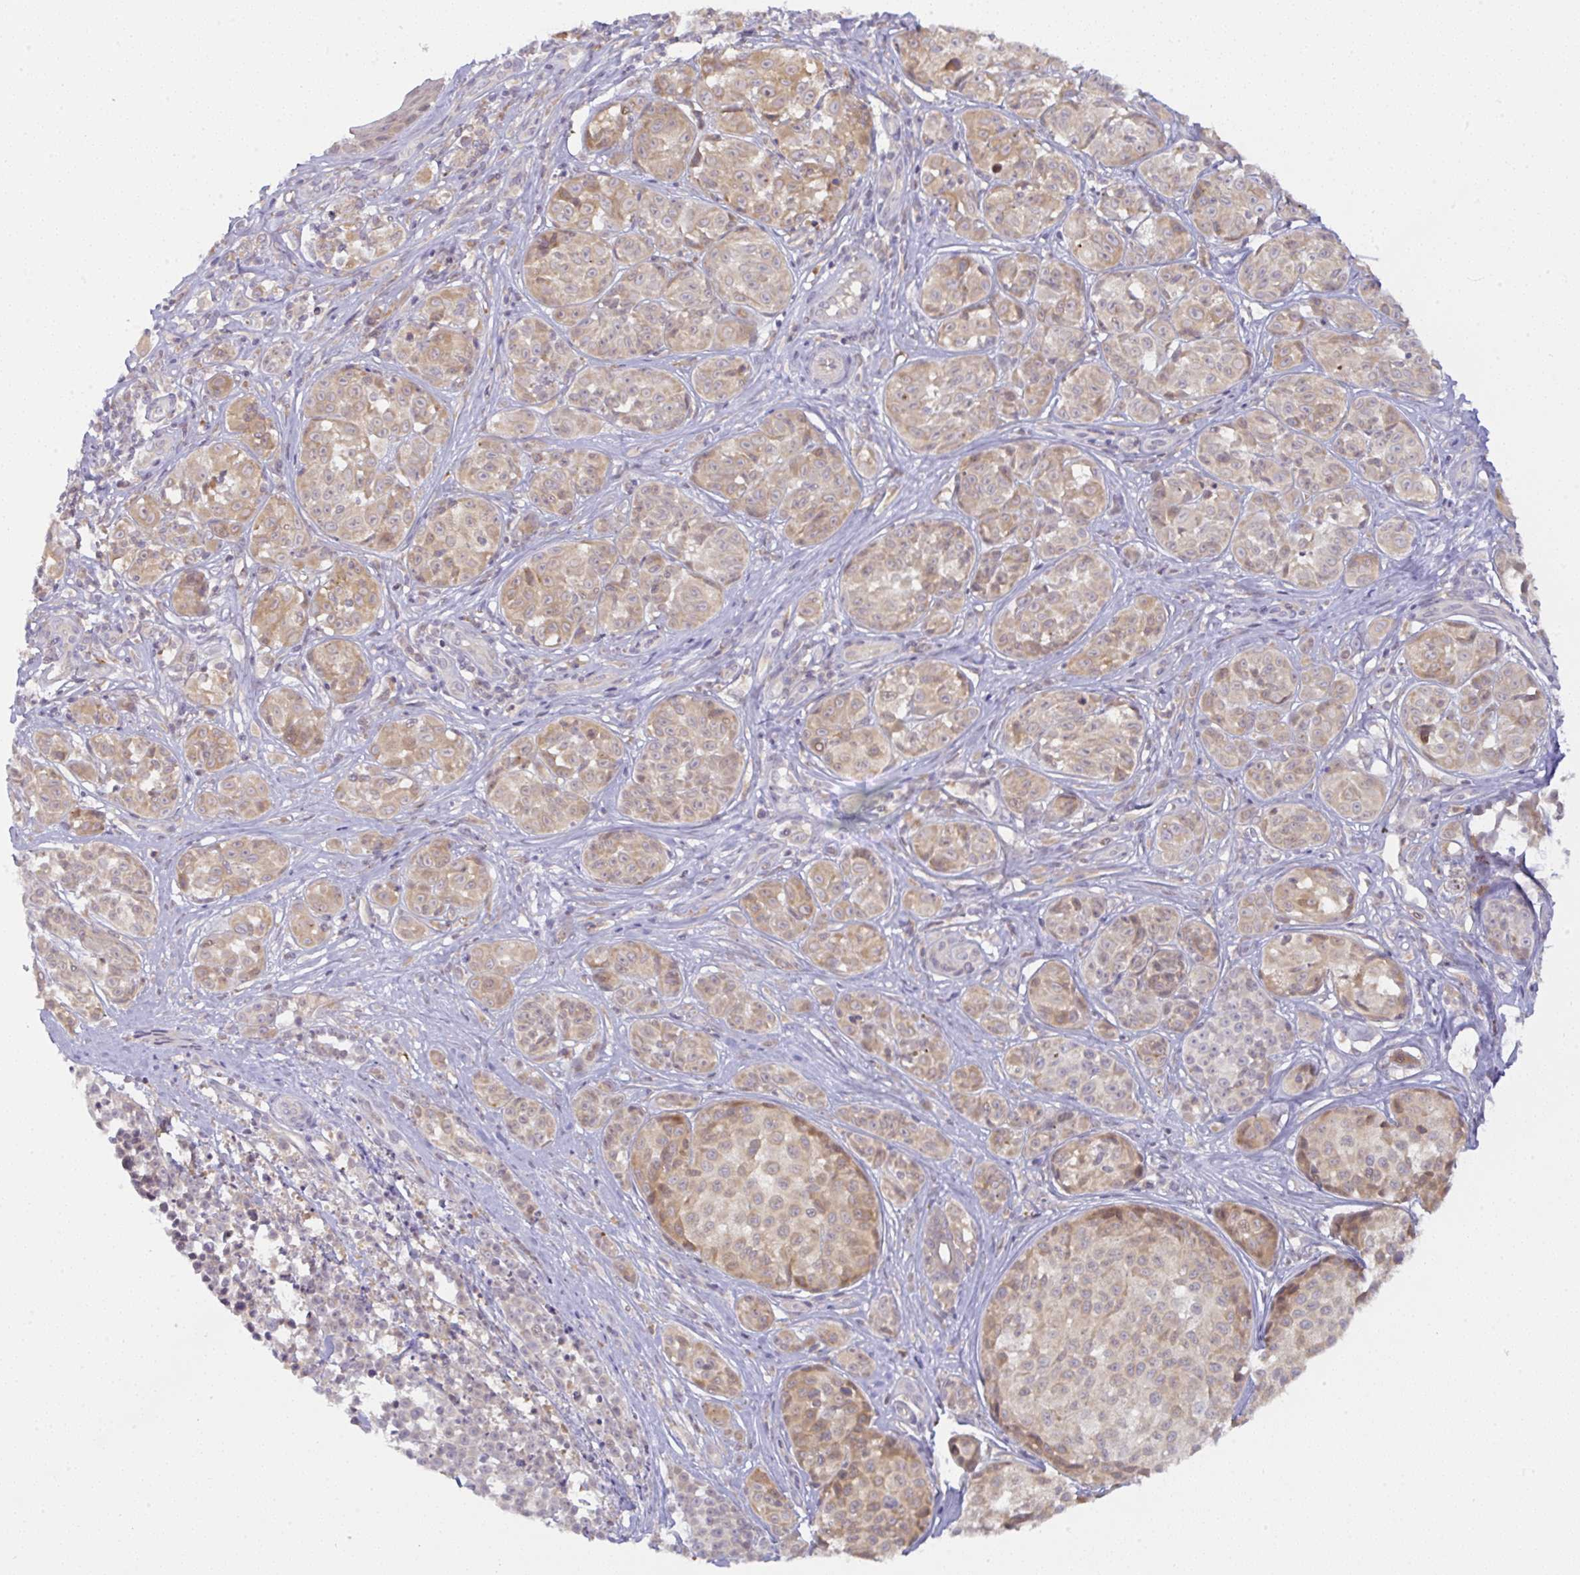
{"staining": {"intensity": "weak", "quantity": ">75%", "location": "cytoplasmic/membranous"}, "tissue": "melanoma", "cell_type": "Tumor cells", "image_type": "cancer", "snomed": [{"axis": "morphology", "description": "Malignant melanoma, NOS"}, {"axis": "topography", "description": "Skin"}], "caption": "Malignant melanoma stained for a protein shows weak cytoplasmic/membranous positivity in tumor cells.", "gene": "DERL2", "patient": {"sex": "female", "age": 35}}